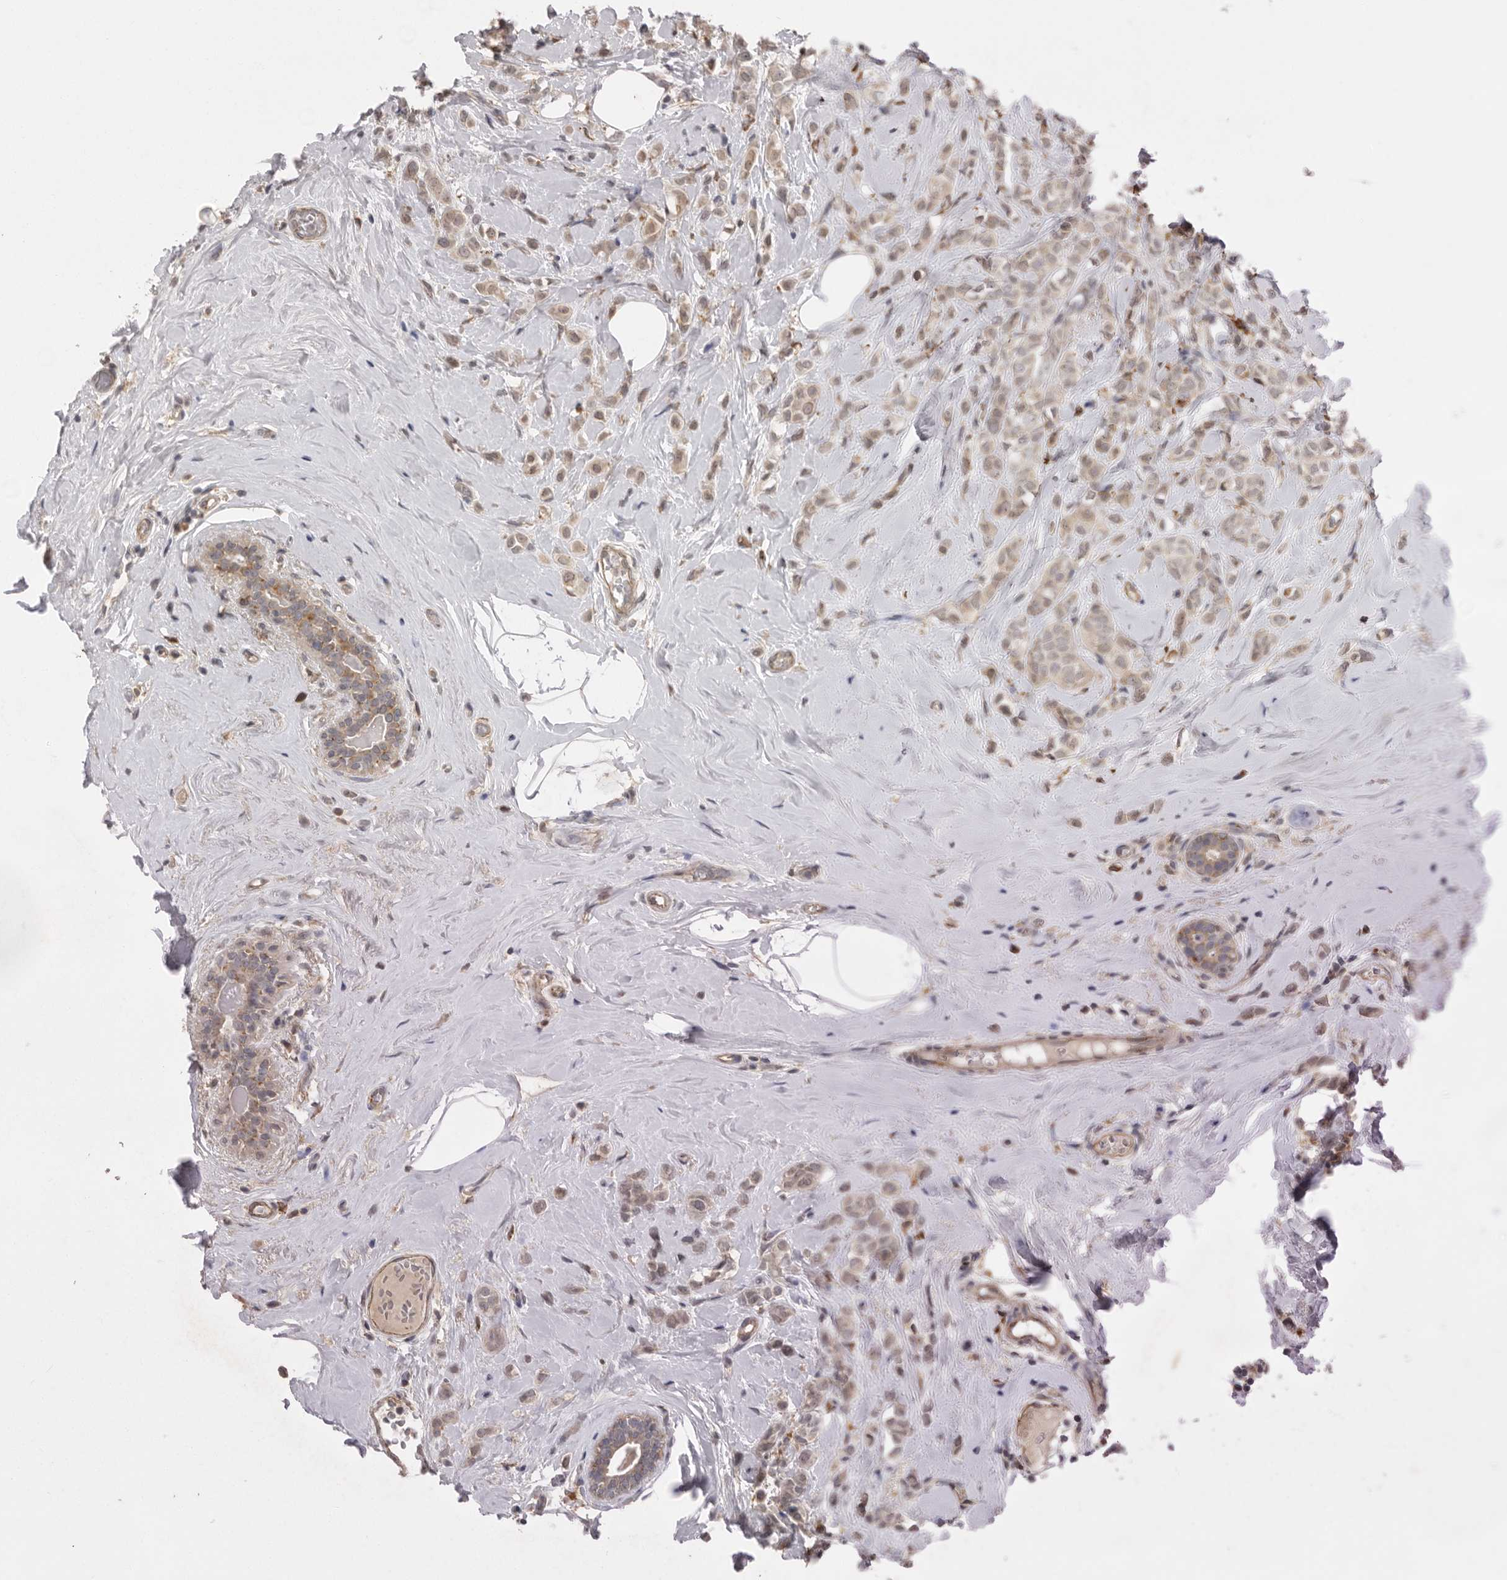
{"staining": {"intensity": "weak", "quantity": ">75%", "location": "cytoplasmic/membranous"}, "tissue": "breast cancer", "cell_type": "Tumor cells", "image_type": "cancer", "snomed": [{"axis": "morphology", "description": "Lobular carcinoma"}, {"axis": "topography", "description": "Breast"}], "caption": "Immunohistochemistry (IHC) histopathology image of neoplastic tissue: human lobular carcinoma (breast) stained using immunohistochemistry reveals low levels of weak protein expression localized specifically in the cytoplasmic/membranous of tumor cells, appearing as a cytoplasmic/membranous brown color.", "gene": "TLR3", "patient": {"sex": "female", "age": 47}}